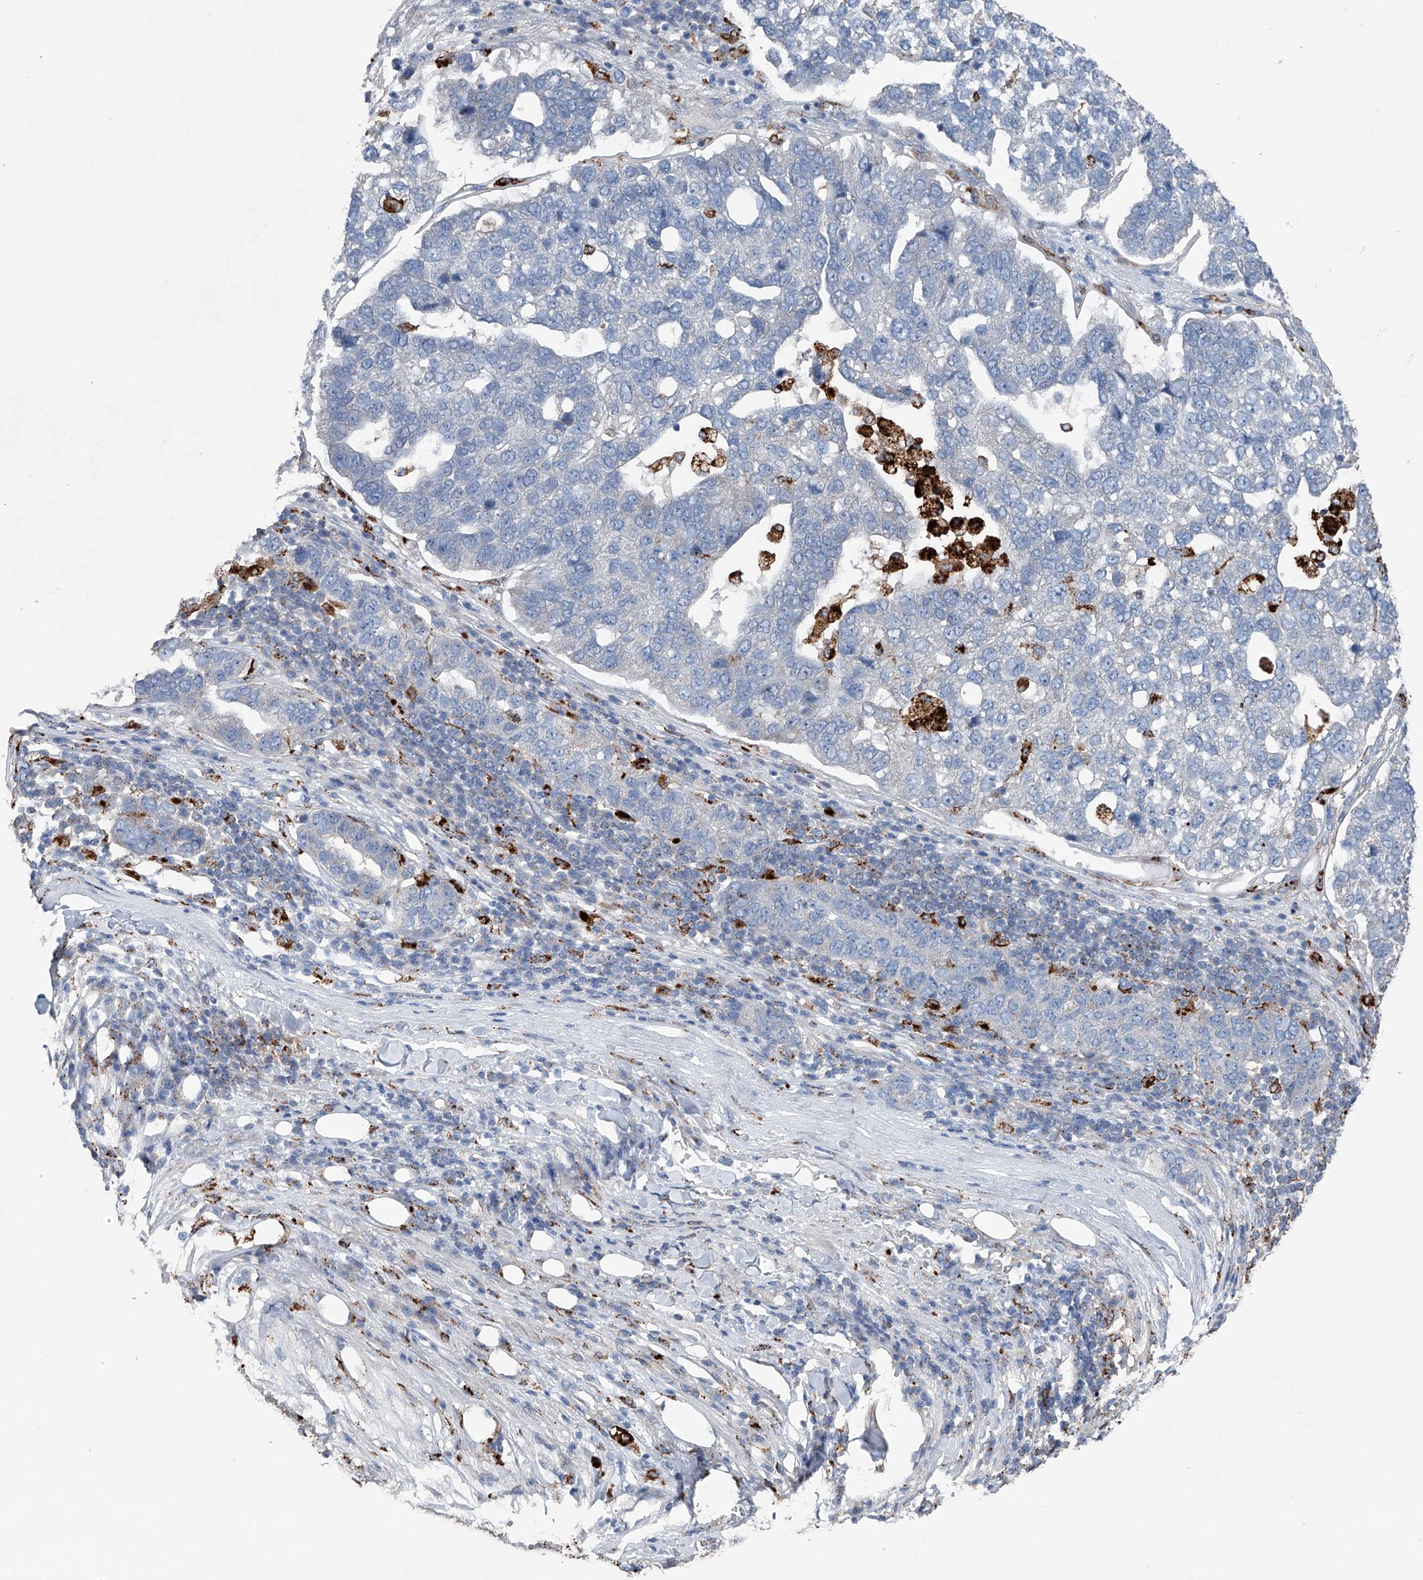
{"staining": {"intensity": "negative", "quantity": "none", "location": "none"}, "tissue": "pancreatic cancer", "cell_type": "Tumor cells", "image_type": "cancer", "snomed": [{"axis": "morphology", "description": "Adenocarcinoma, NOS"}, {"axis": "topography", "description": "Pancreas"}], "caption": "The image exhibits no staining of tumor cells in pancreatic cancer (adenocarcinoma). (DAB (3,3'-diaminobenzidine) immunohistochemistry (IHC) with hematoxylin counter stain).", "gene": "ZNF772", "patient": {"sex": "female", "age": 61}}